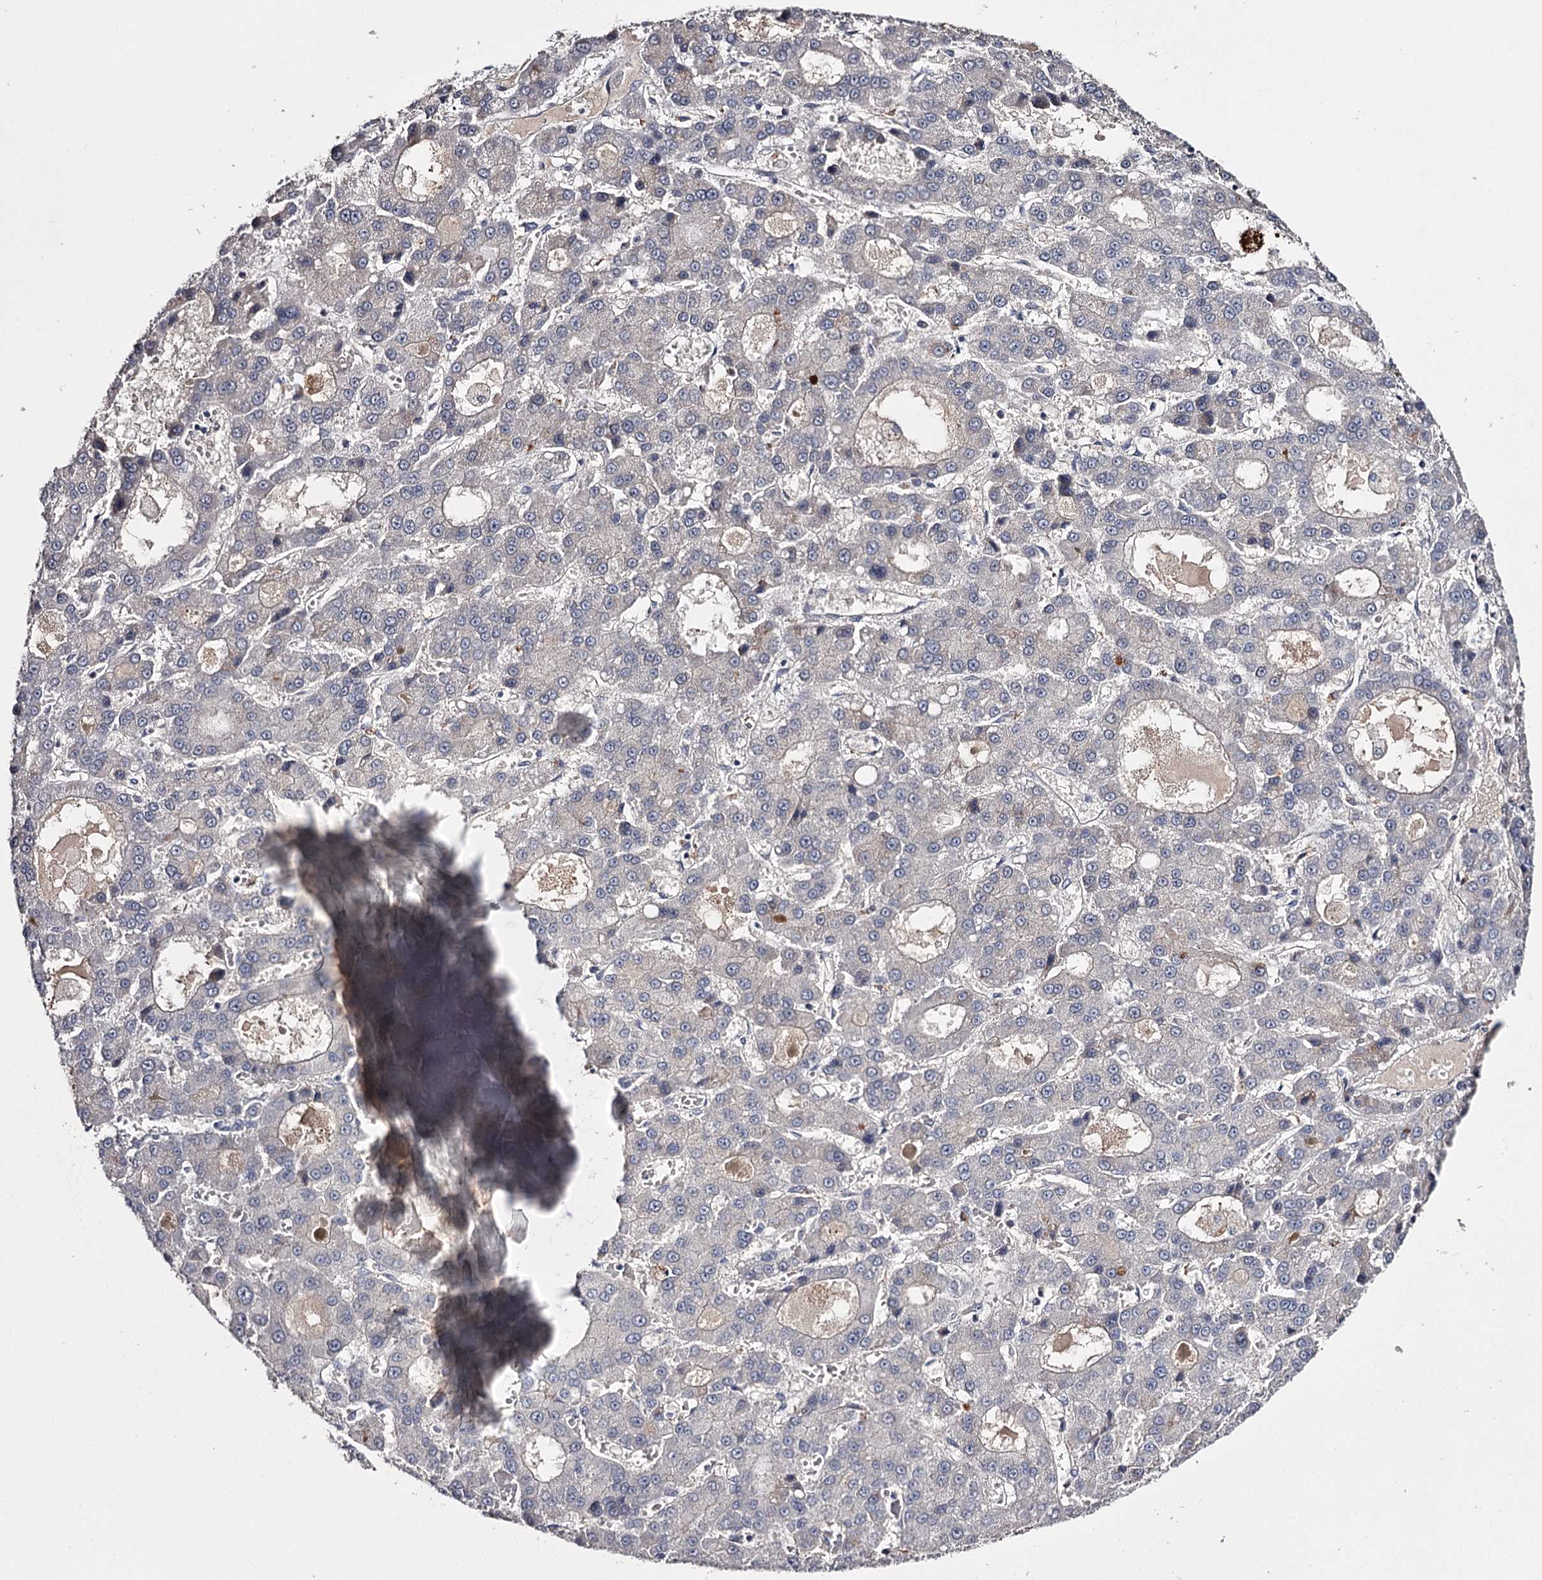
{"staining": {"intensity": "negative", "quantity": "none", "location": "none"}, "tissue": "liver cancer", "cell_type": "Tumor cells", "image_type": "cancer", "snomed": [{"axis": "morphology", "description": "Carcinoma, Hepatocellular, NOS"}, {"axis": "topography", "description": "Liver"}], "caption": "Immunohistochemical staining of human liver cancer exhibits no significant positivity in tumor cells.", "gene": "FDXACB1", "patient": {"sex": "male", "age": 70}}